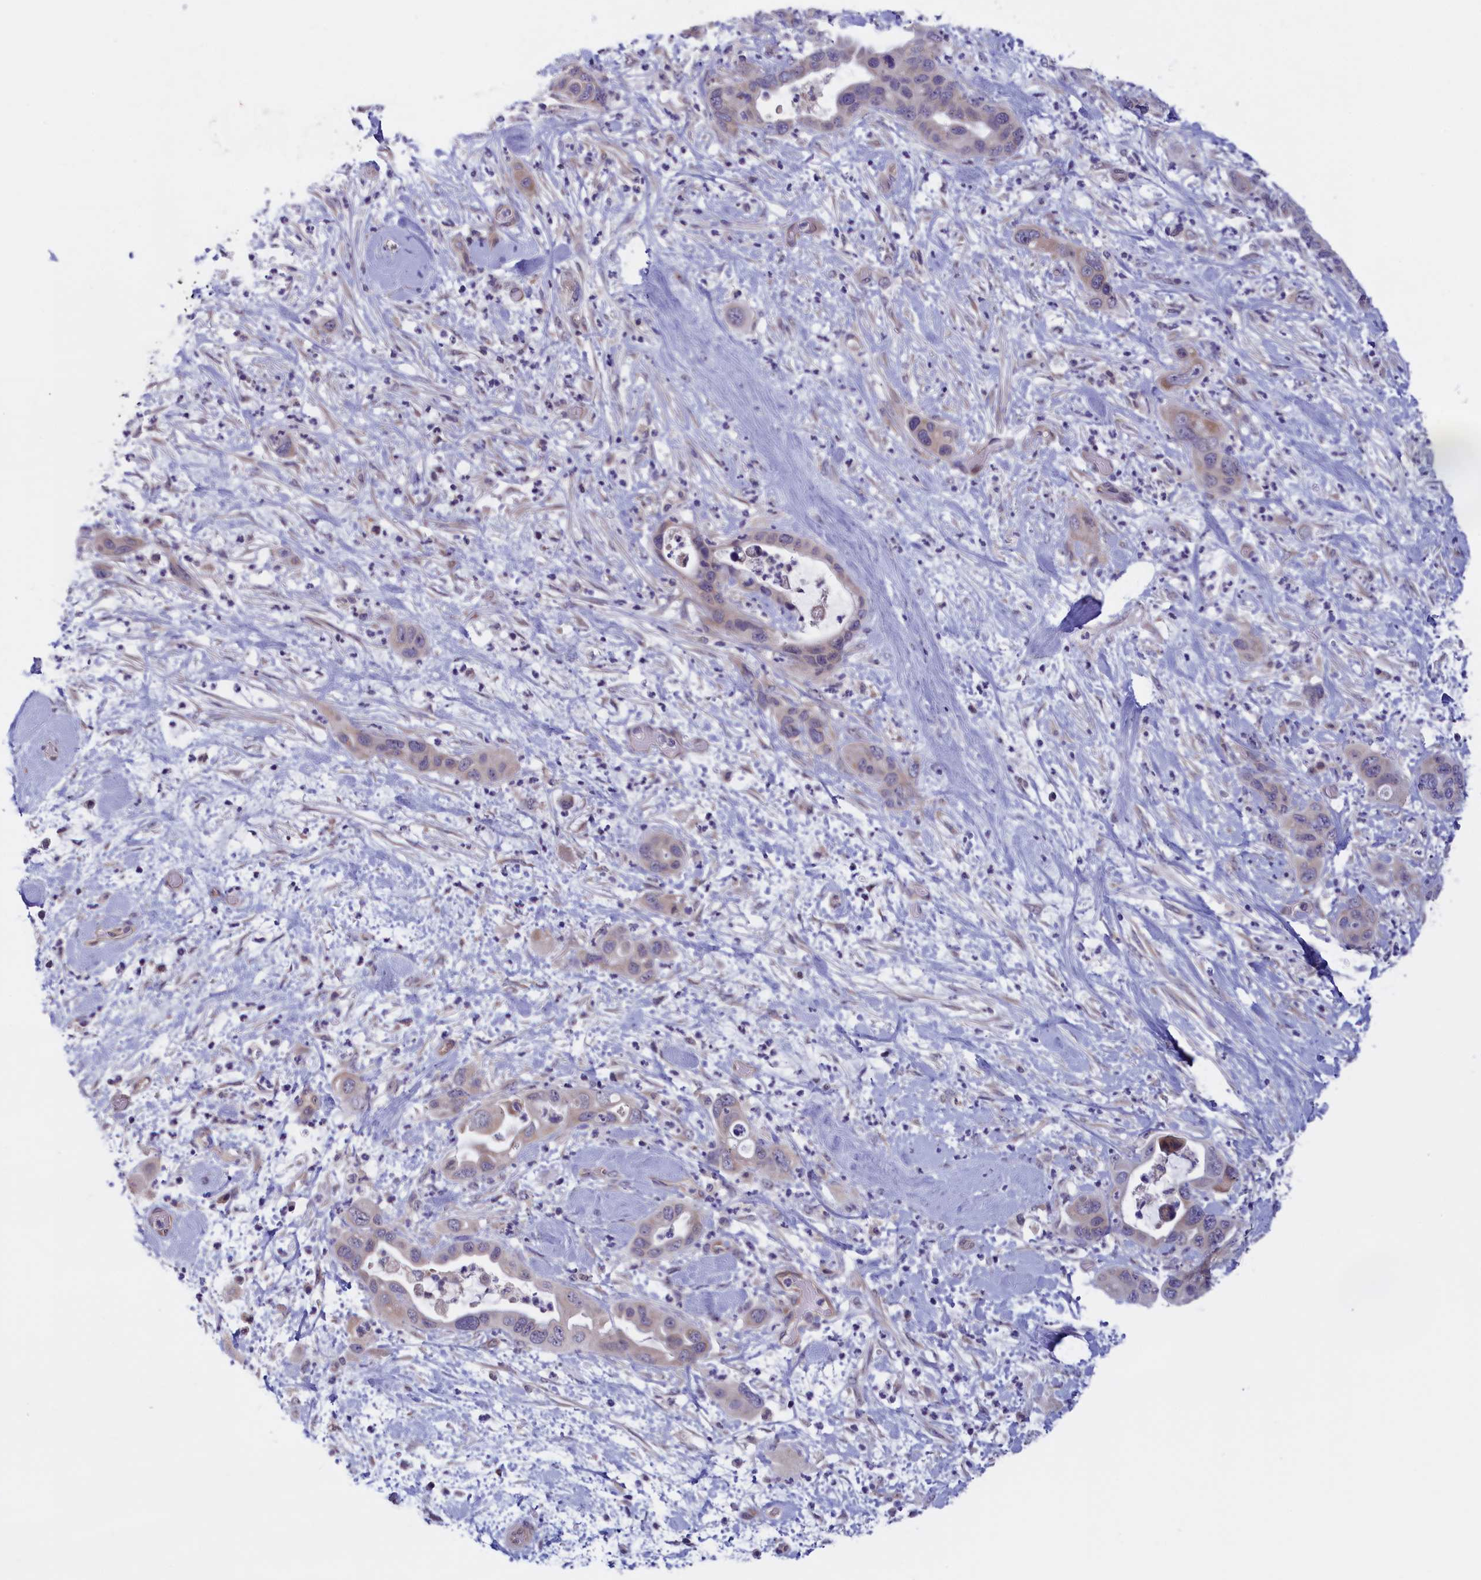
{"staining": {"intensity": "negative", "quantity": "none", "location": "none"}, "tissue": "pancreatic cancer", "cell_type": "Tumor cells", "image_type": "cancer", "snomed": [{"axis": "morphology", "description": "Adenocarcinoma, NOS"}, {"axis": "topography", "description": "Pancreas"}], "caption": "High magnification brightfield microscopy of pancreatic cancer stained with DAB (3,3'-diaminobenzidine) (brown) and counterstained with hematoxylin (blue): tumor cells show no significant staining.", "gene": "IGFALS", "patient": {"sex": "female", "age": 71}}